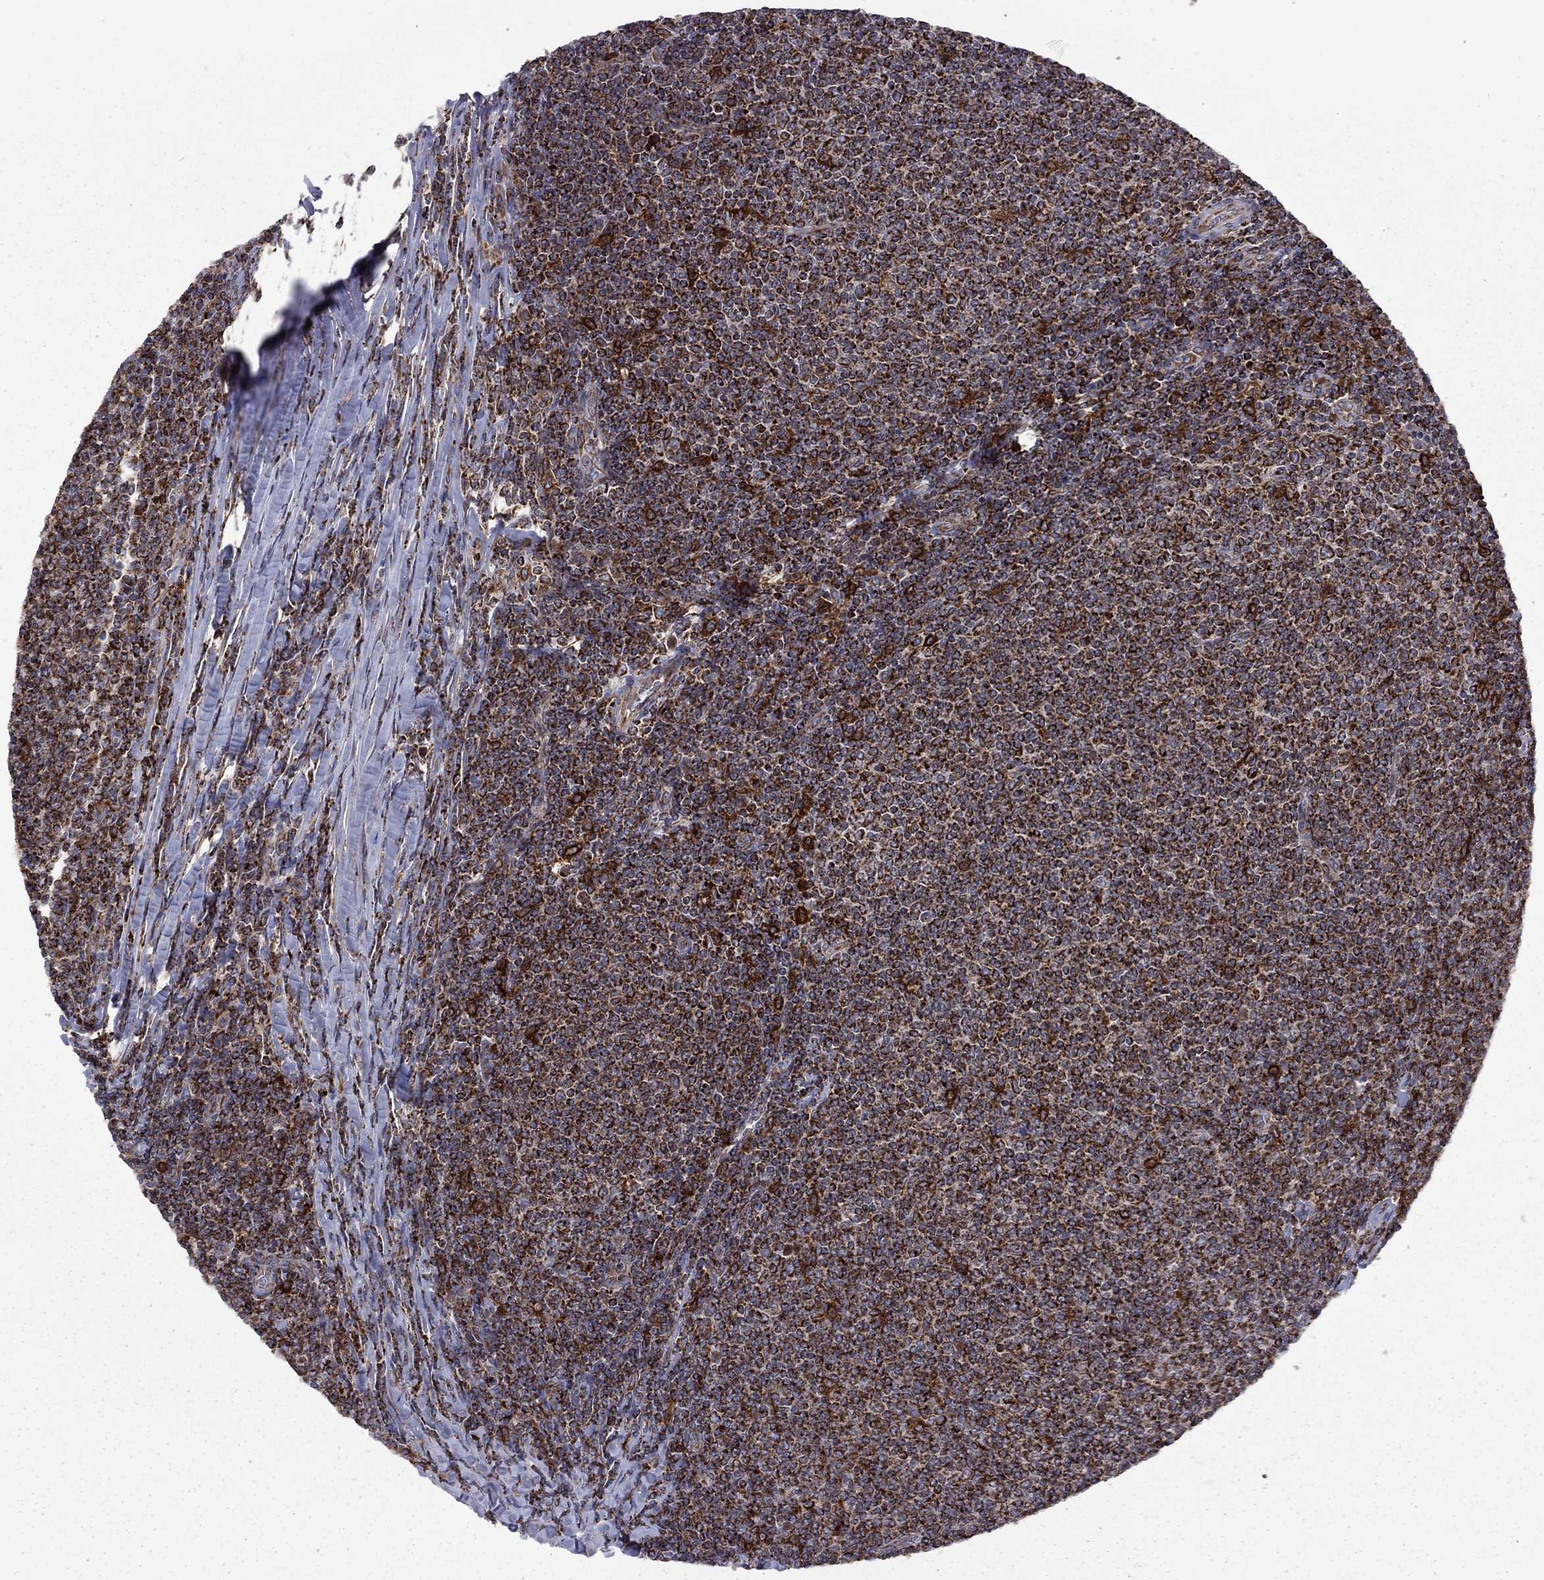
{"staining": {"intensity": "strong", "quantity": ">75%", "location": "cytoplasmic/membranous"}, "tissue": "lymphoma", "cell_type": "Tumor cells", "image_type": "cancer", "snomed": [{"axis": "morphology", "description": "Malignant lymphoma, non-Hodgkin's type, Low grade"}, {"axis": "topography", "description": "Lymph node"}], "caption": "Approximately >75% of tumor cells in human low-grade malignant lymphoma, non-Hodgkin's type show strong cytoplasmic/membranous protein expression as visualized by brown immunohistochemical staining.", "gene": "CLPTM1", "patient": {"sex": "male", "age": 52}}